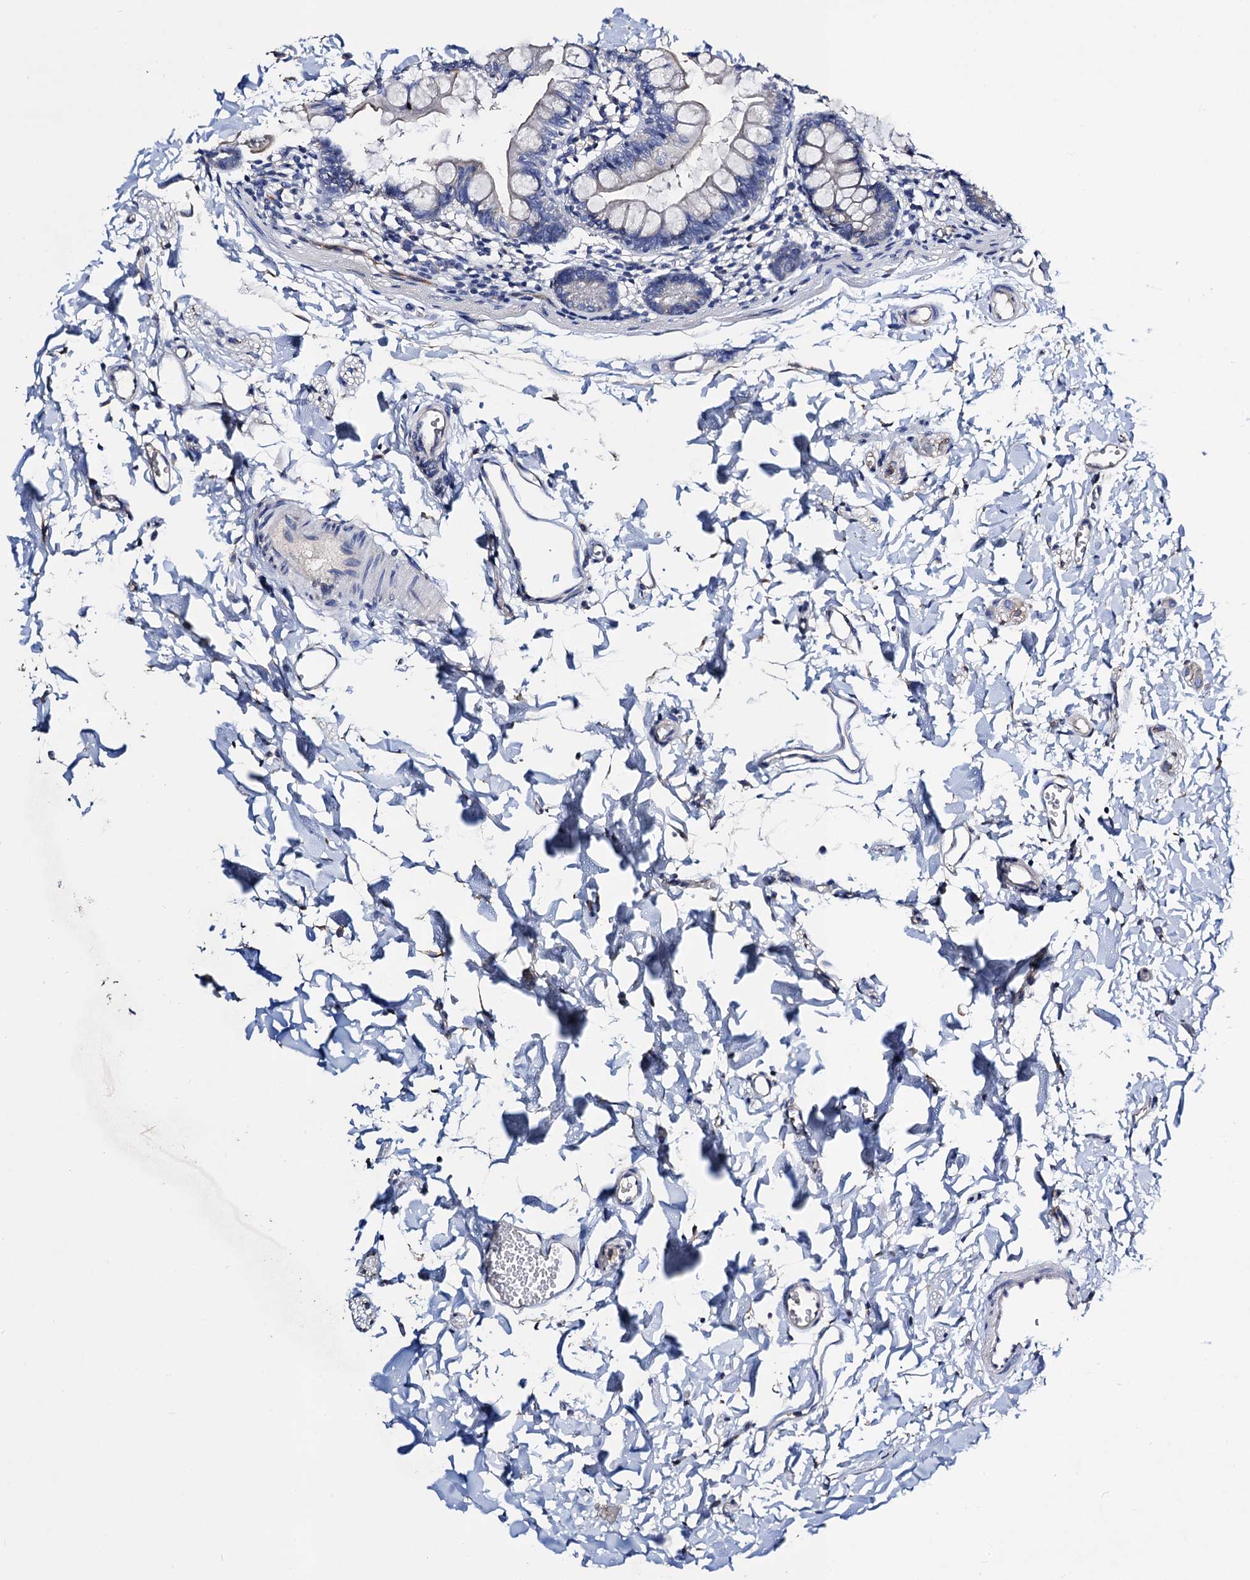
{"staining": {"intensity": "negative", "quantity": "none", "location": "none"}, "tissue": "small intestine", "cell_type": "Glandular cells", "image_type": "normal", "snomed": [{"axis": "morphology", "description": "Normal tissue, NOS"}, {"axis": "topography", "description": "Small intestine"}], "caption": "The histopathology image exhibits no staining of glandular cells in benign small intestine.", "gene": "FREM3", "patient": {"sex": "male", "age": 7}}